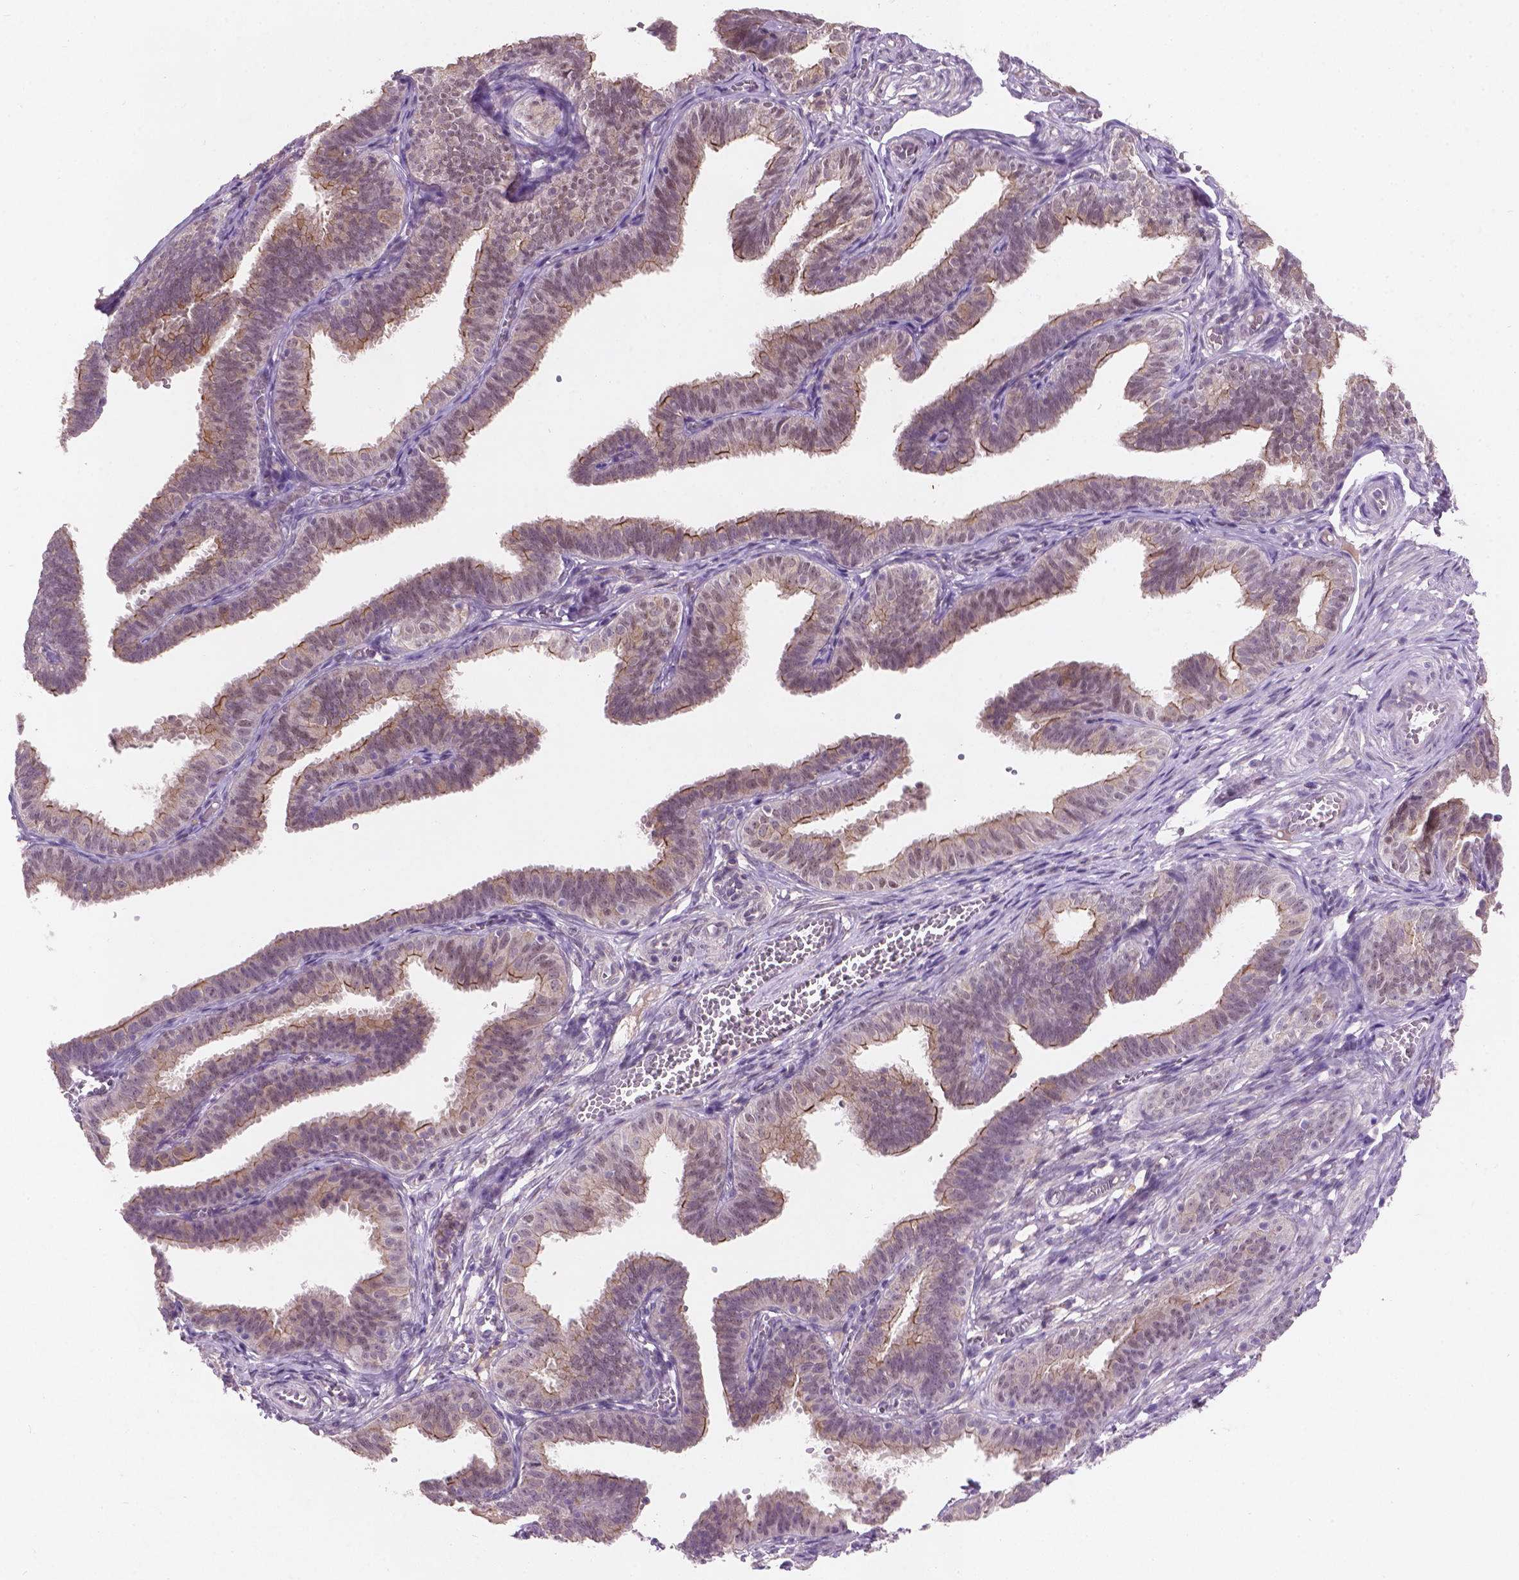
{"staining": {"intensity": "moderate", "quantity": "<25%", "location": "cytoplasmic/membranous"}, "tissue": "fallopian tube", "cell_type": "Glandular cells", "image_type": "normal", "snomed": [{"axis": "morphology", "description": "Normal tissue, NOS"}, {"axis": "topography", "description": "Fallopian tube"}], "caption": "Protein expression by immunohistochemistry (IHC) reveals moderate cytoplasmic/membranous expression in about <25% of glandular cells in benign fallopian tube.", "gene": "GXYLT2", "patient": {"sex": "female", "age": 25}}